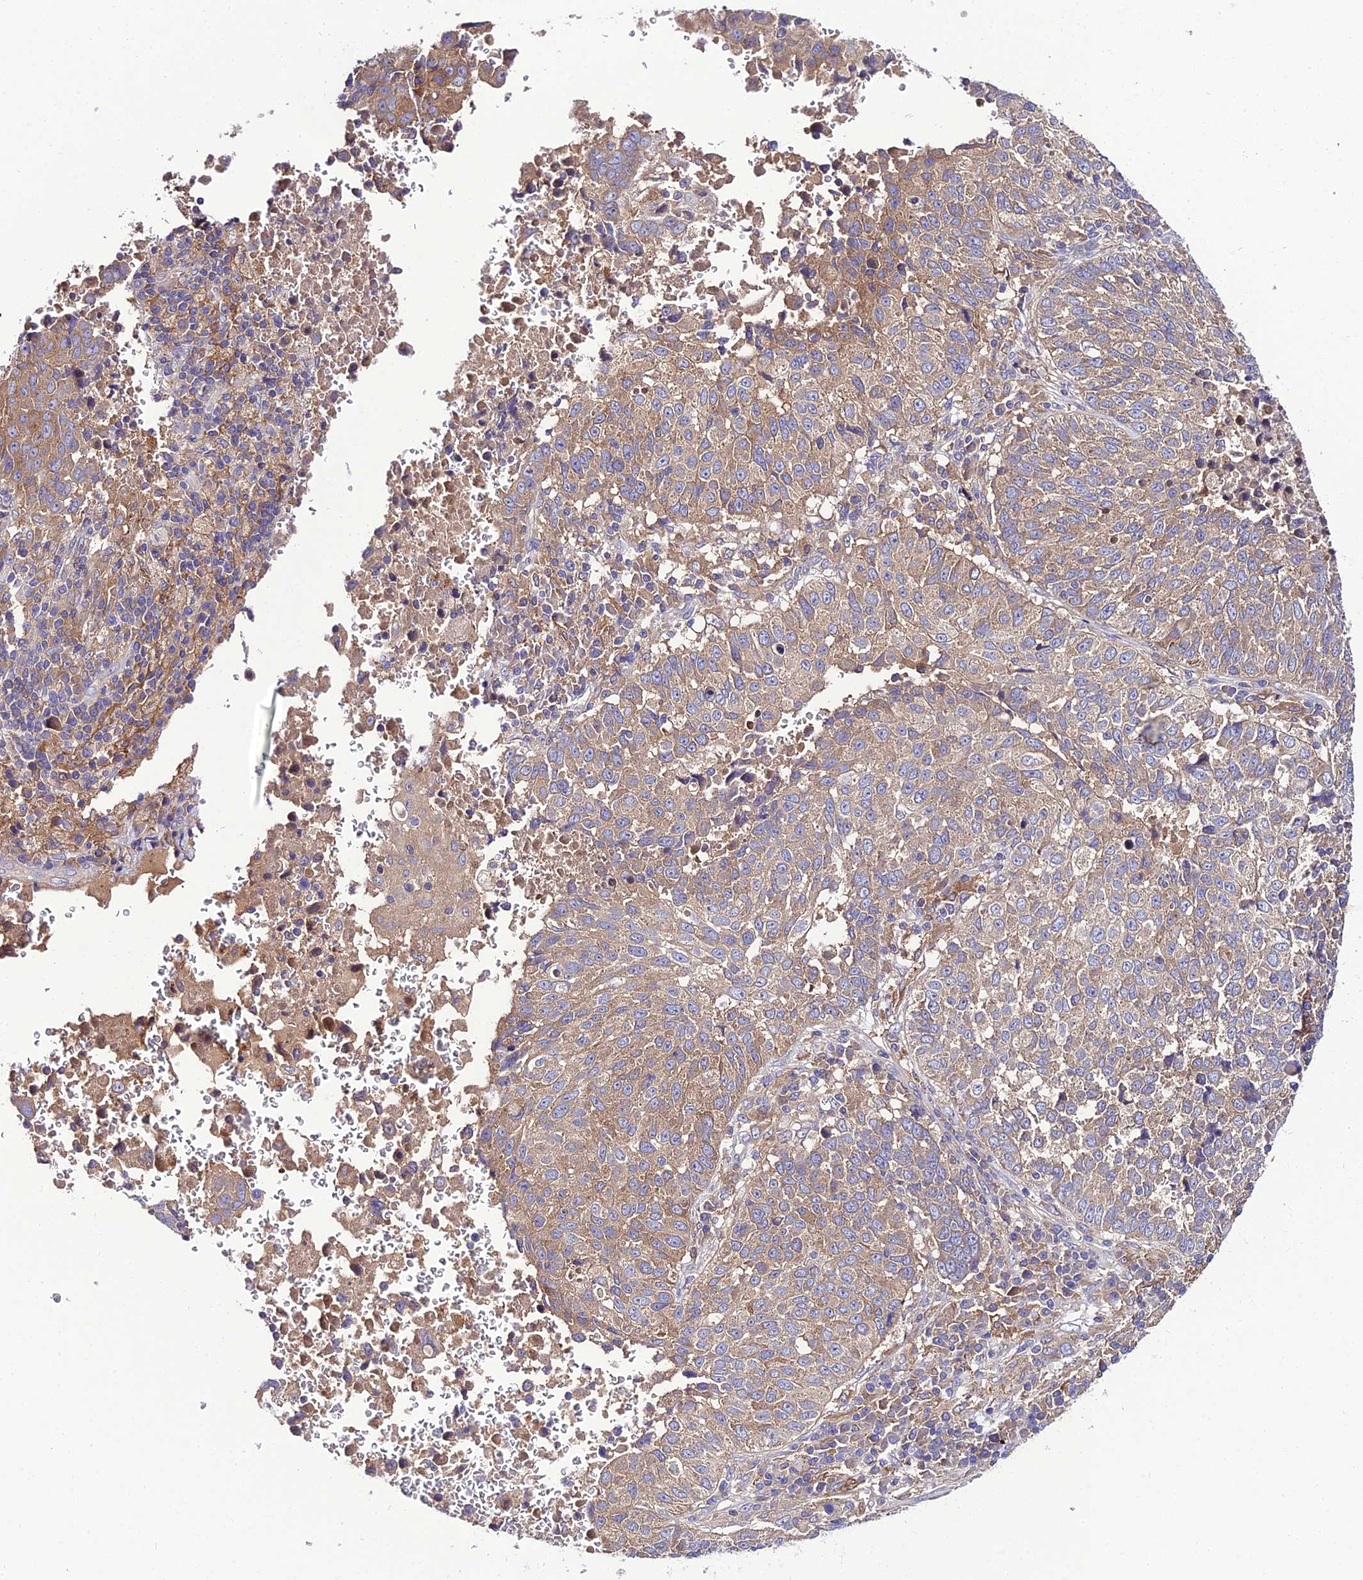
{"staining": {"intensity": "weak", "quantity": ">75%", "location": "cytoplasmic/membranous"}, "tissue": "lung cancer", "cell_type": "Tumor cells", "image_type": "cancer", "snomed": [{"axis": "morphology", "description": "Squamous cell carcinoma, NOS"}, {"axis": "topography", "description": "Lung"}], "caption": "Lung cancer was stained to show a protein in brown. There is low levels of weak cytoplasmic/membranous positivity in approximately >75% of tumor cells.", "gene": "C2orf69", "patient": {"sex": "male", "age": 73}}